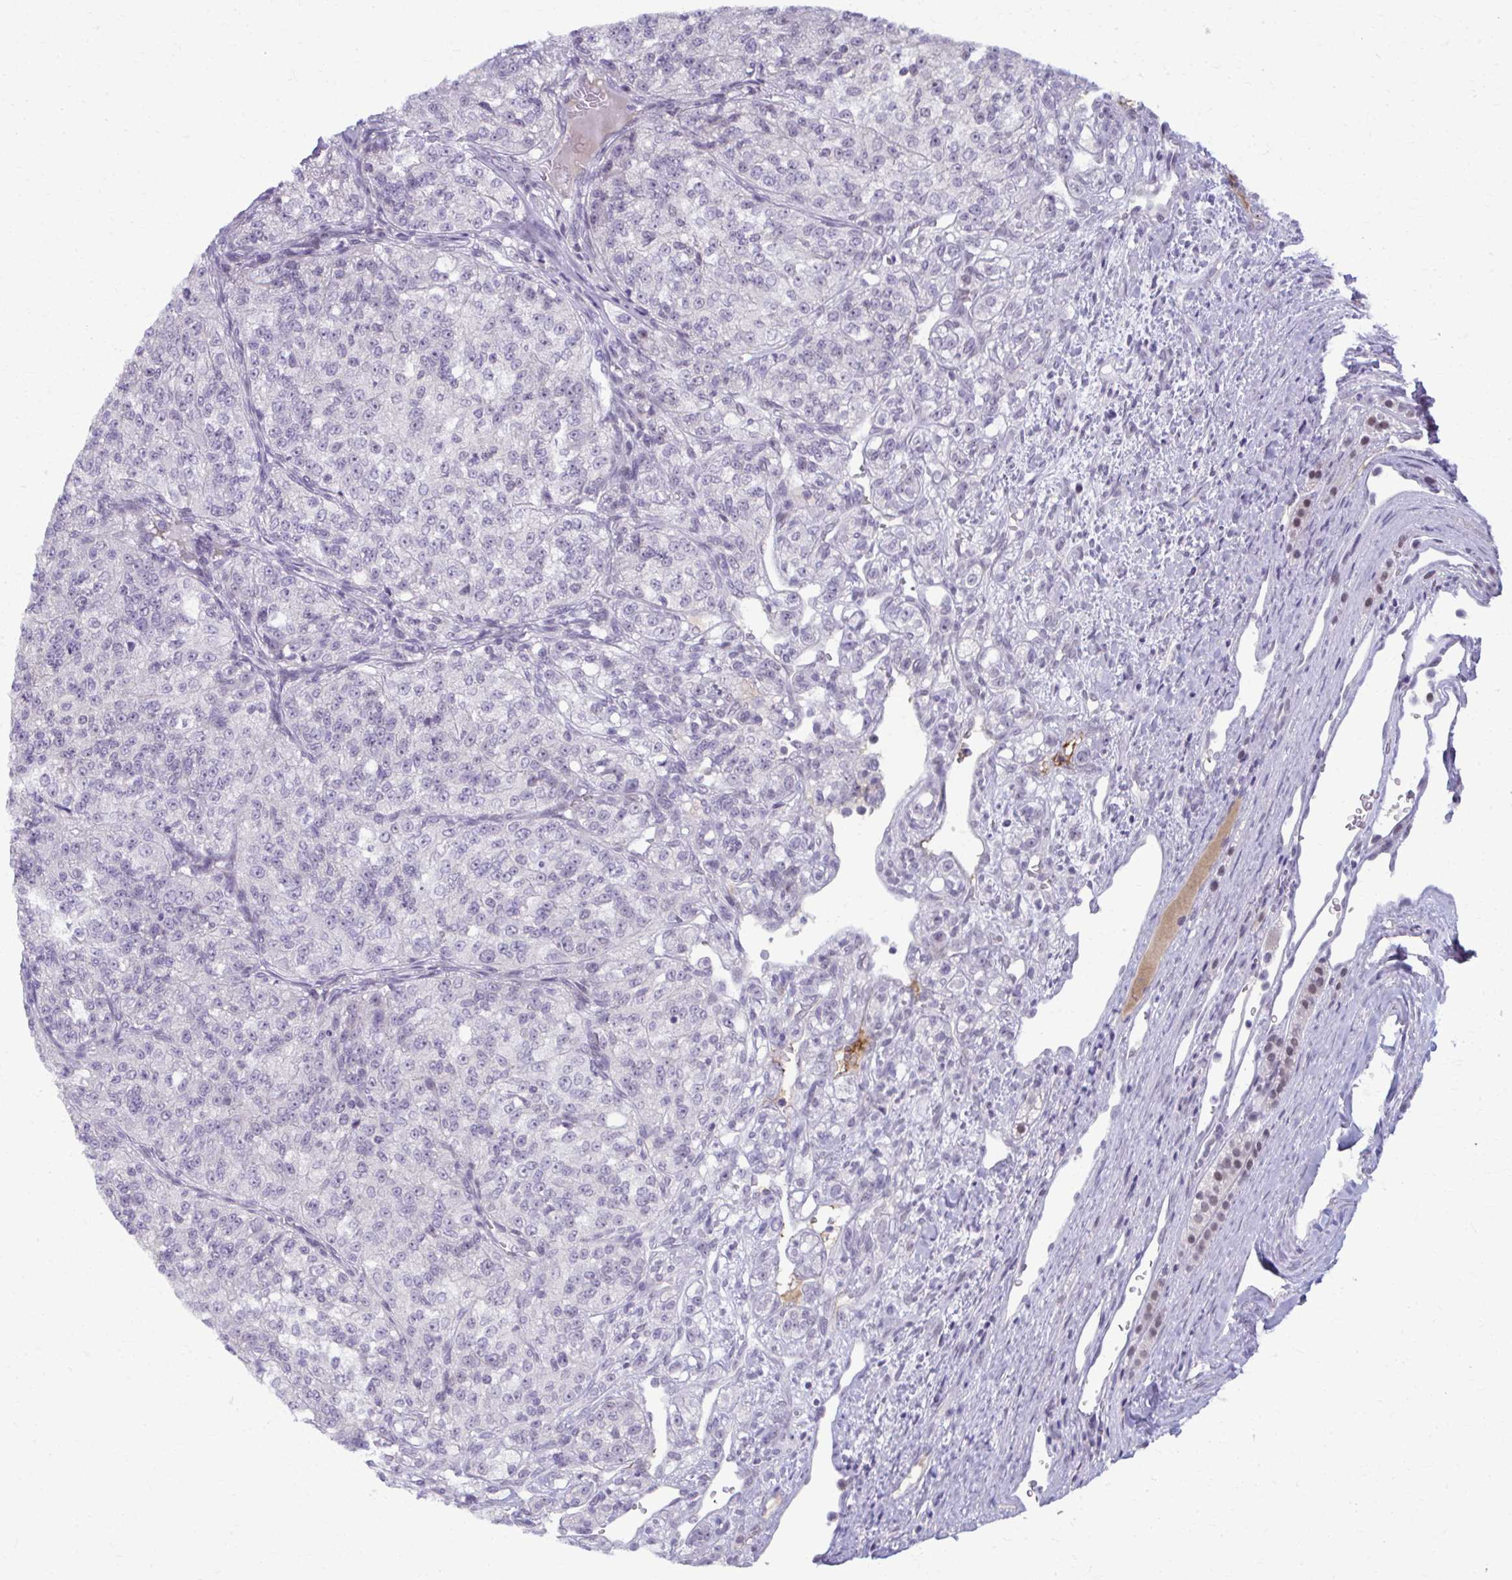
{"staining": {"intensity": "negative", "quantity": "none", "location": "none"}, "tissue": "renal cancer", "cell_type": "Tumor cells", "image_type": "cancer", "snomed": [{"axis": "morphology", "description": "Adenocarcinoma, NOS"}, {"axis": "topography", "description": "Kidney"}], "caption": "DAB immunohistochemical staining of human renal adenocarcinoma shows no significant positivity in tumor cells. (DAB immunohistochemistry, high magnification).", "gene": "MAF1", "patient": {"sex": "female", "age": 63}}